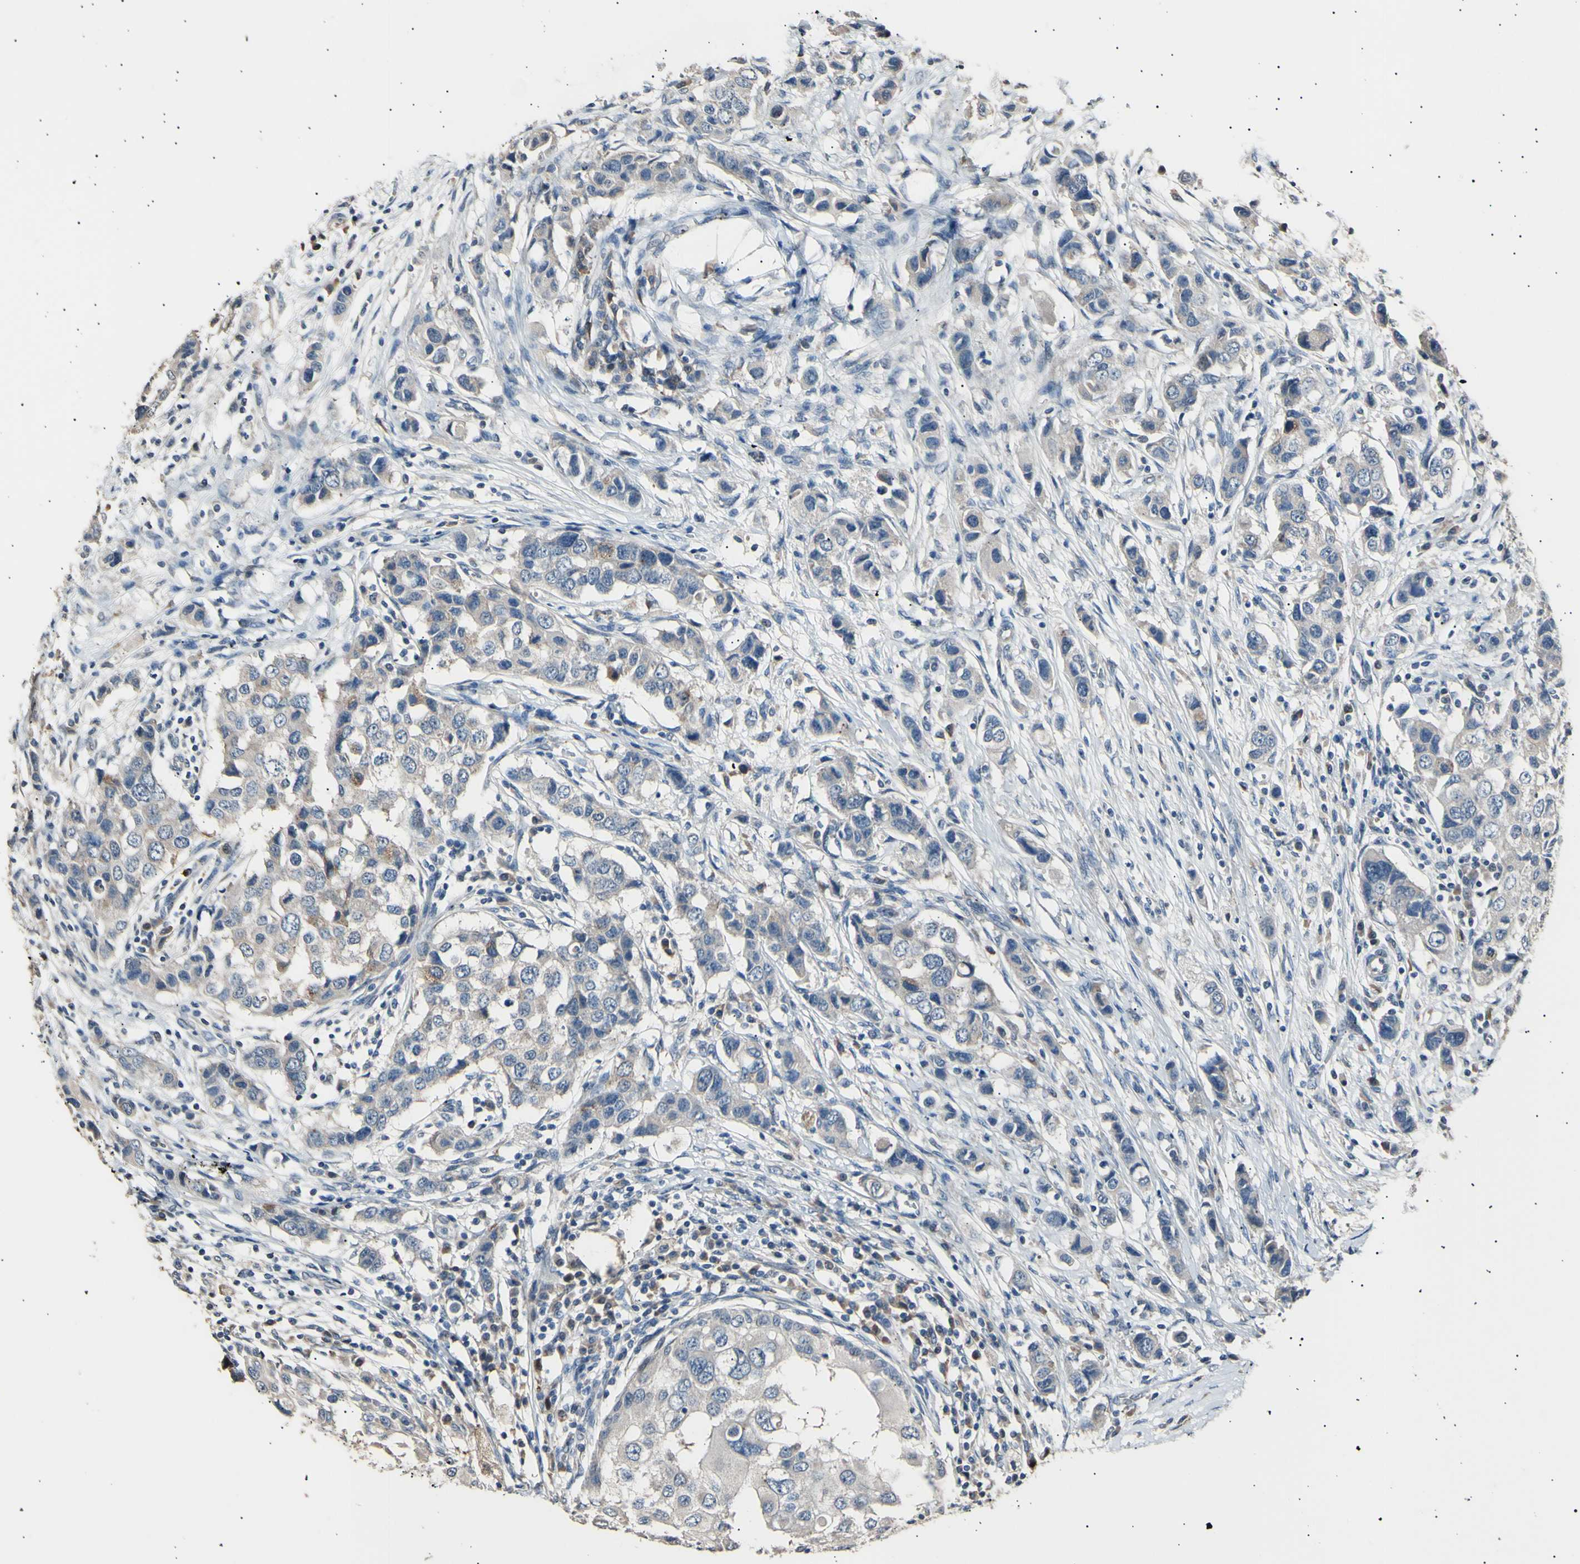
{"staining": {"intensity": "weak", "quantity": "<25%", "location": "cytoplasmic/membranous"}, "tissue": "breast cancer", "cell_type": "Tumor cells", "image_type": "cancer", "snomed": [{"axis": "morphology", "description": "Normal tissue, NOS"}, {"axis": "morphology", "description": "Duct carcinoma"}, {"axis": "topography", "description": "Breast"}], "caption": "Immunohistochemistry of breast cancer displays no staining in tumor cells.", "gene": "LDLR", "patient": {"sex": "female", "age": 50}}